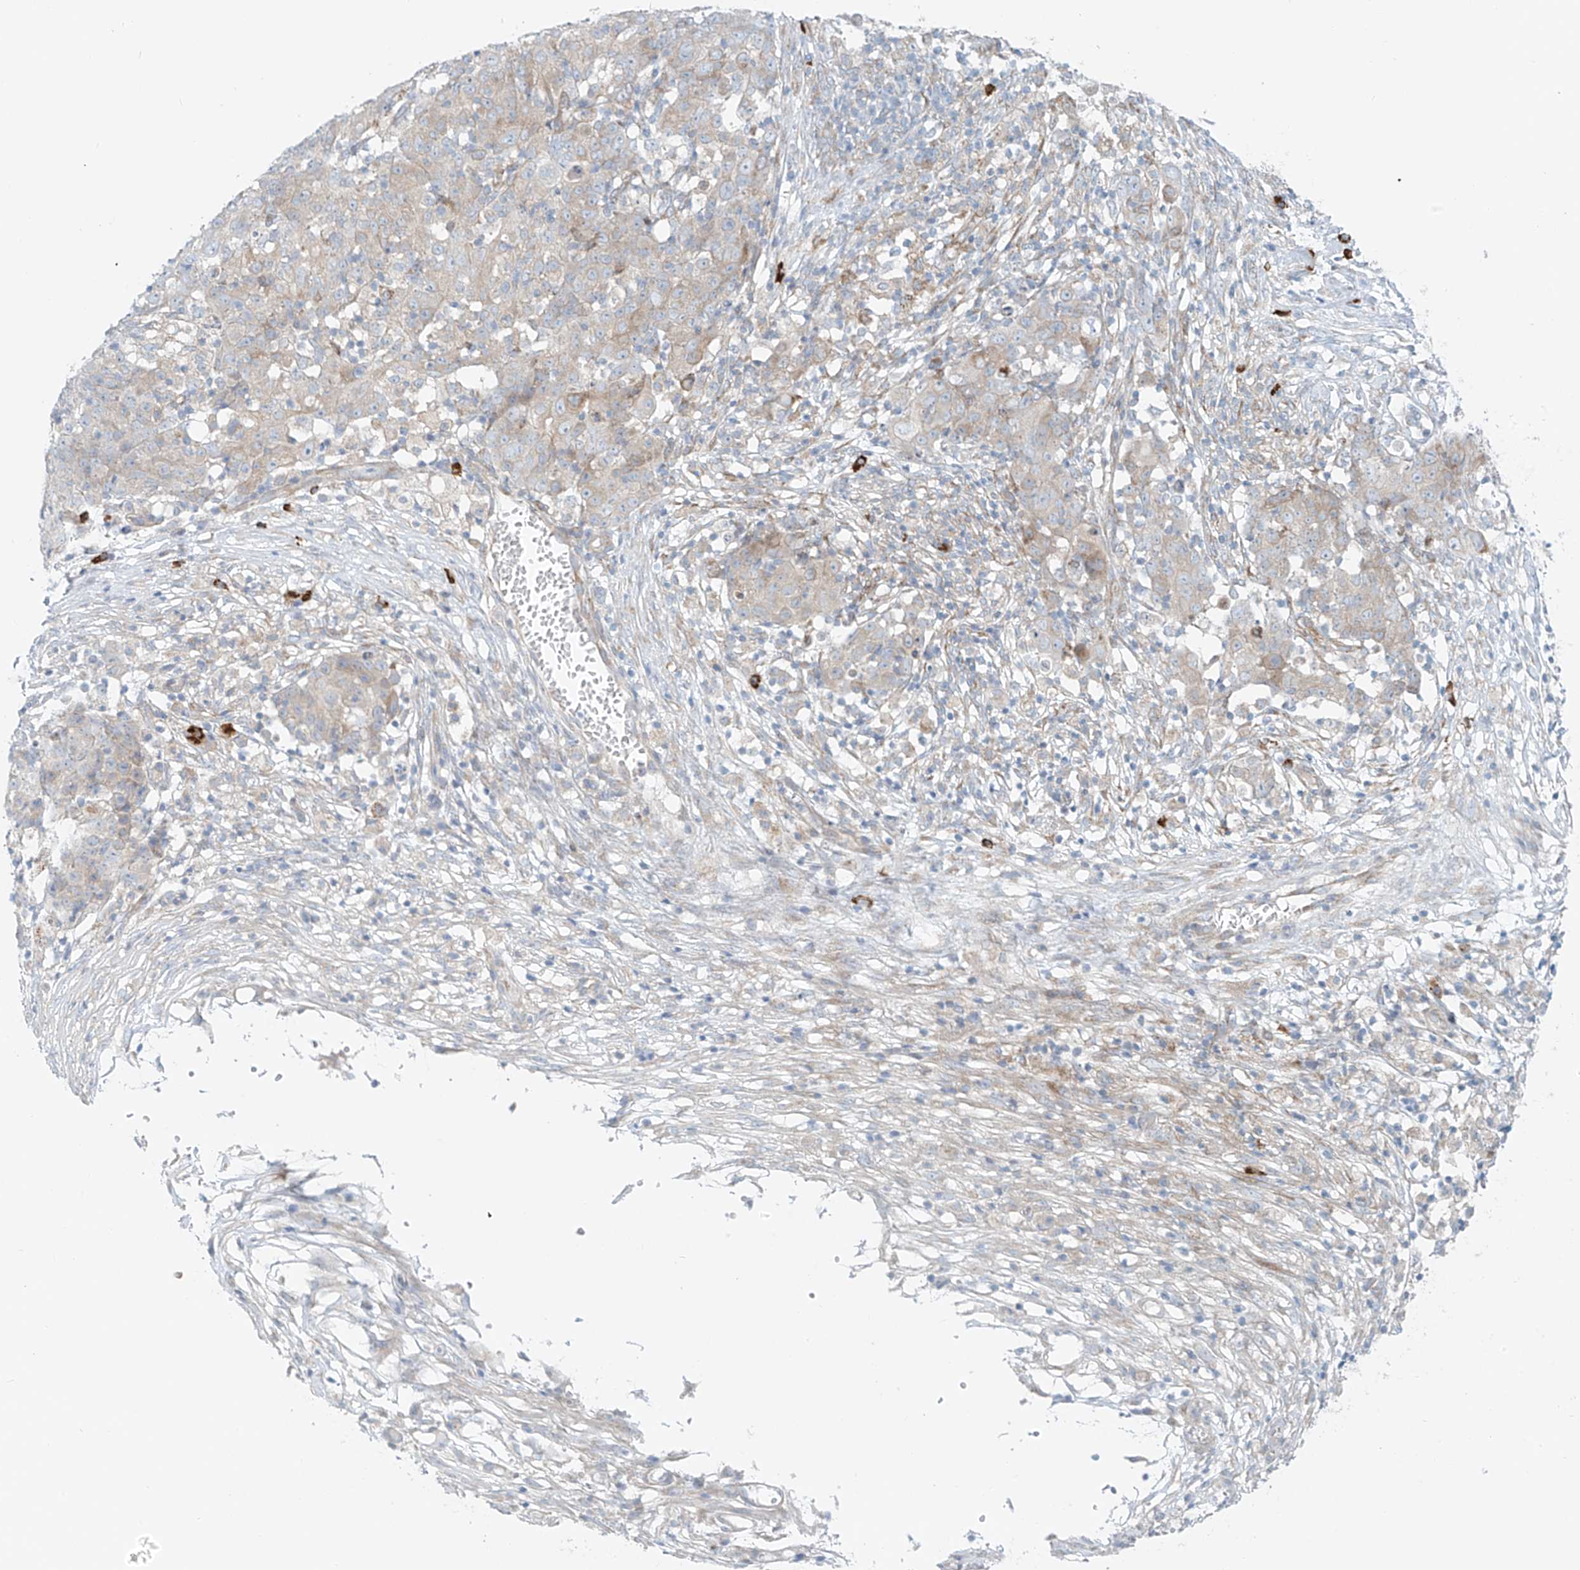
{"staining": {"intensity": "weak", "quantity": "<25%", "location": "cytoplasmic/membranous"}, "tissue": "ovarian cancer", "cell_type": "Tumor cells", "image_type": "cancer", "snomed": [{"axis": "morphology", "description": "Carcinoma, endometroid"}, {"axis": "topography", "description": "Ovary"}], "caption": "Image shows no significant protein positivity in tumor cells of ovarian cancer (endometroid carcinoma). (Brightfield microscopy of DAB IHC at high magnification).", "gene": "EIPR1", "patient": {"sex": "female", "age": 42}}